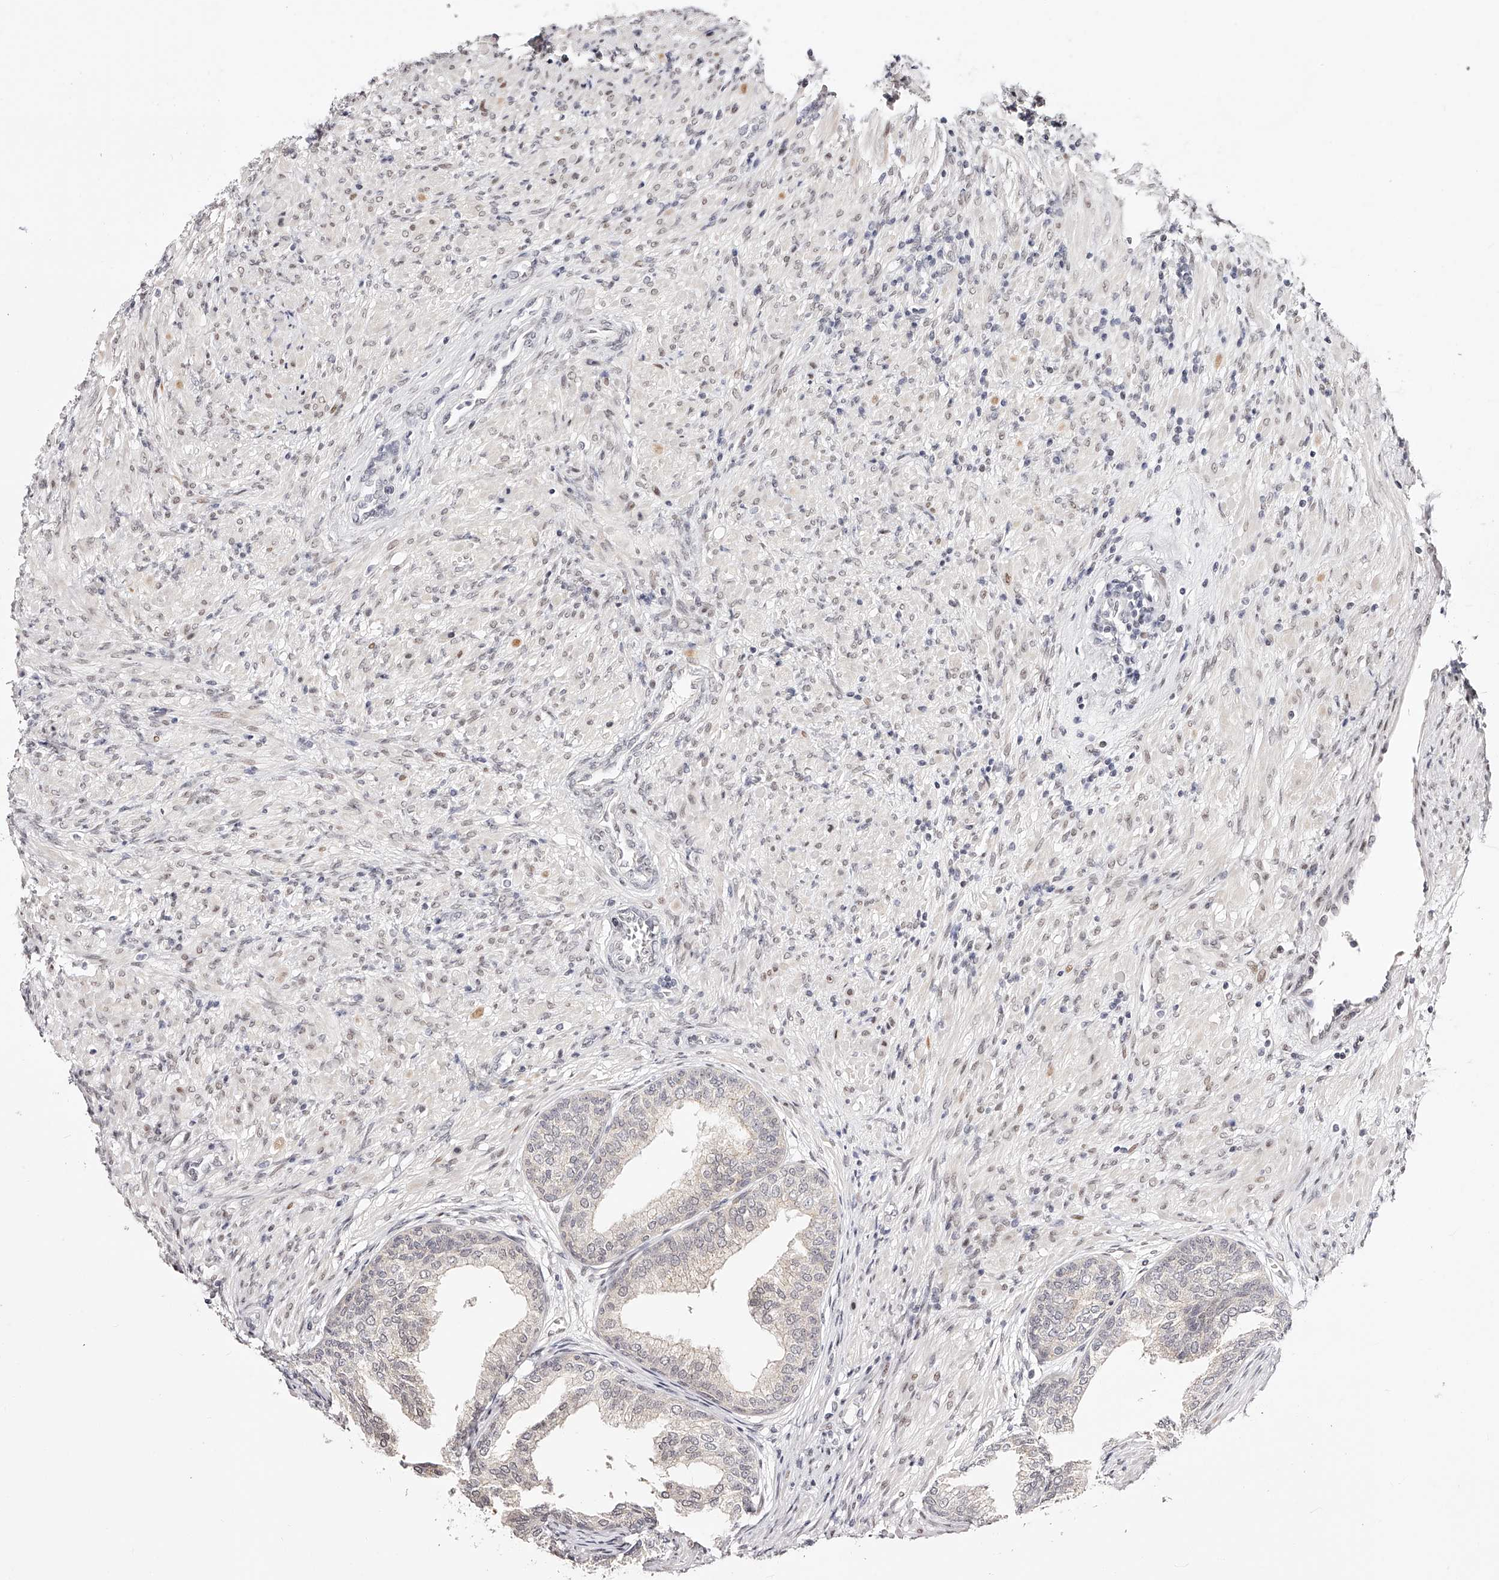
{"staining": {"intensity": "weak", "quantity": "<25%", "location": "cytoplasmic/membranous,nuclear"}, "tissue": "prostate", "cell_type": "Glandular cells", "image_type": "normal", "snomed": [{"axis": "morphology", "description": "Normal tissue, NOS"}, {"axis": "topography", "description": "Prostate"}], "caption": "This is a micrograph of IHC staining of benign prostate, which shows no expression in glandular cells. The staining is performed using DAB (3,3'-diaminobenzidine) brown chromogen with nuclei counter-stained in using hematoxylin.", "gene": "USF3", "patient": {"sex": "male", "age": 76}}